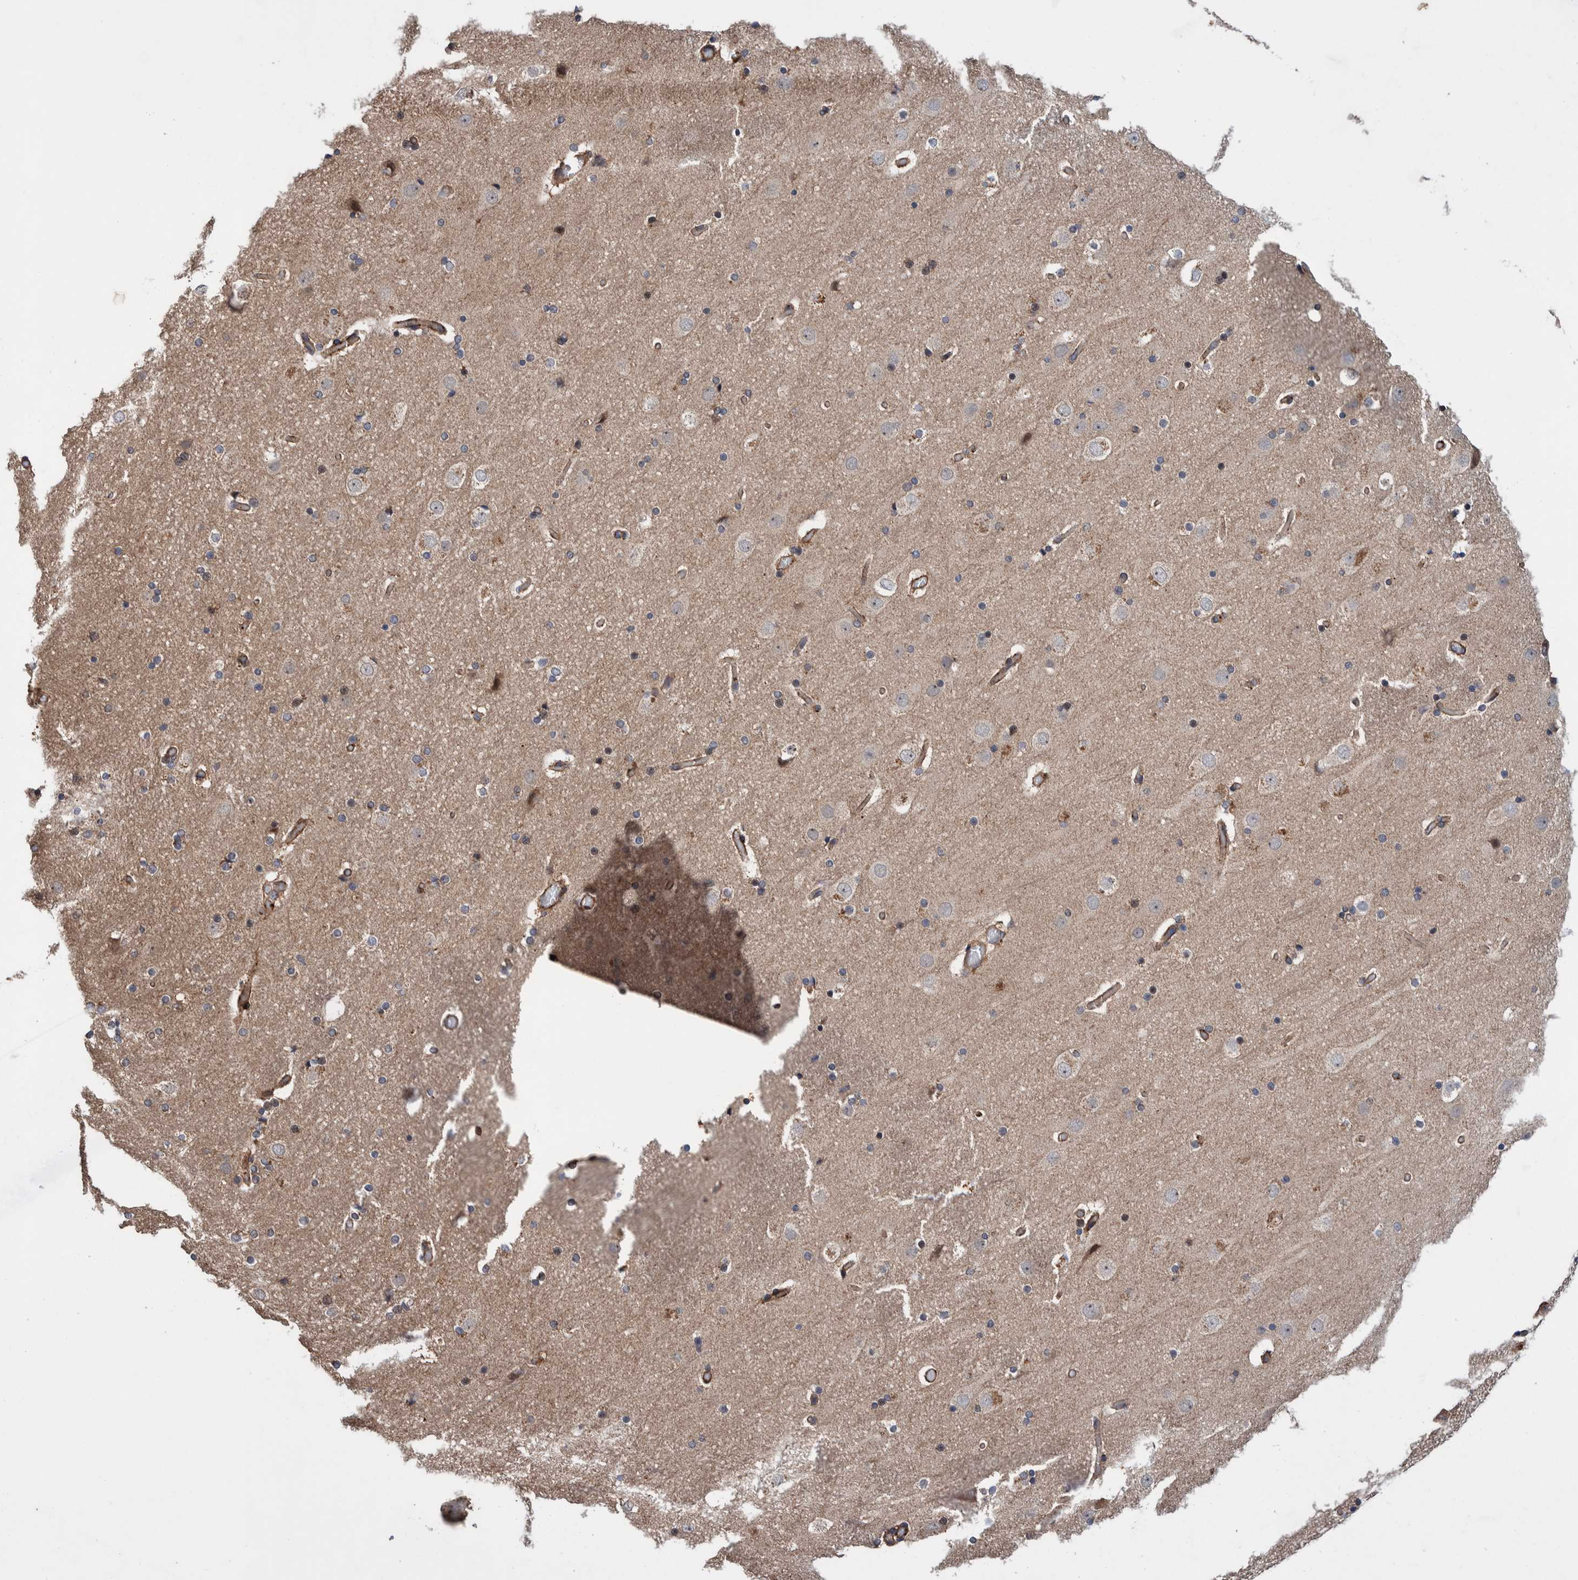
{"staining": {"intensity": "moderate", "quantity": ">75%", "location": "cytoplasmic/membranous"}, "tissue": "cerebral cortex", "cell_type": "Endothelial cells", "image_type": "normal", "snomed": [{"axis": "morphology", "description": "Normal tissue, NOS"}, {"axis": "topography", "description": "Cerebral cortex"}], "caption": "DAB immunohistochemical staining of unremarkable human cerebral cortex displays moderate cytoplasmic/membranous protein staining in approximately >75% of endothelial cells.", "gene": "PIK3R6", "patient": {"sex": "male", "age": 57}}